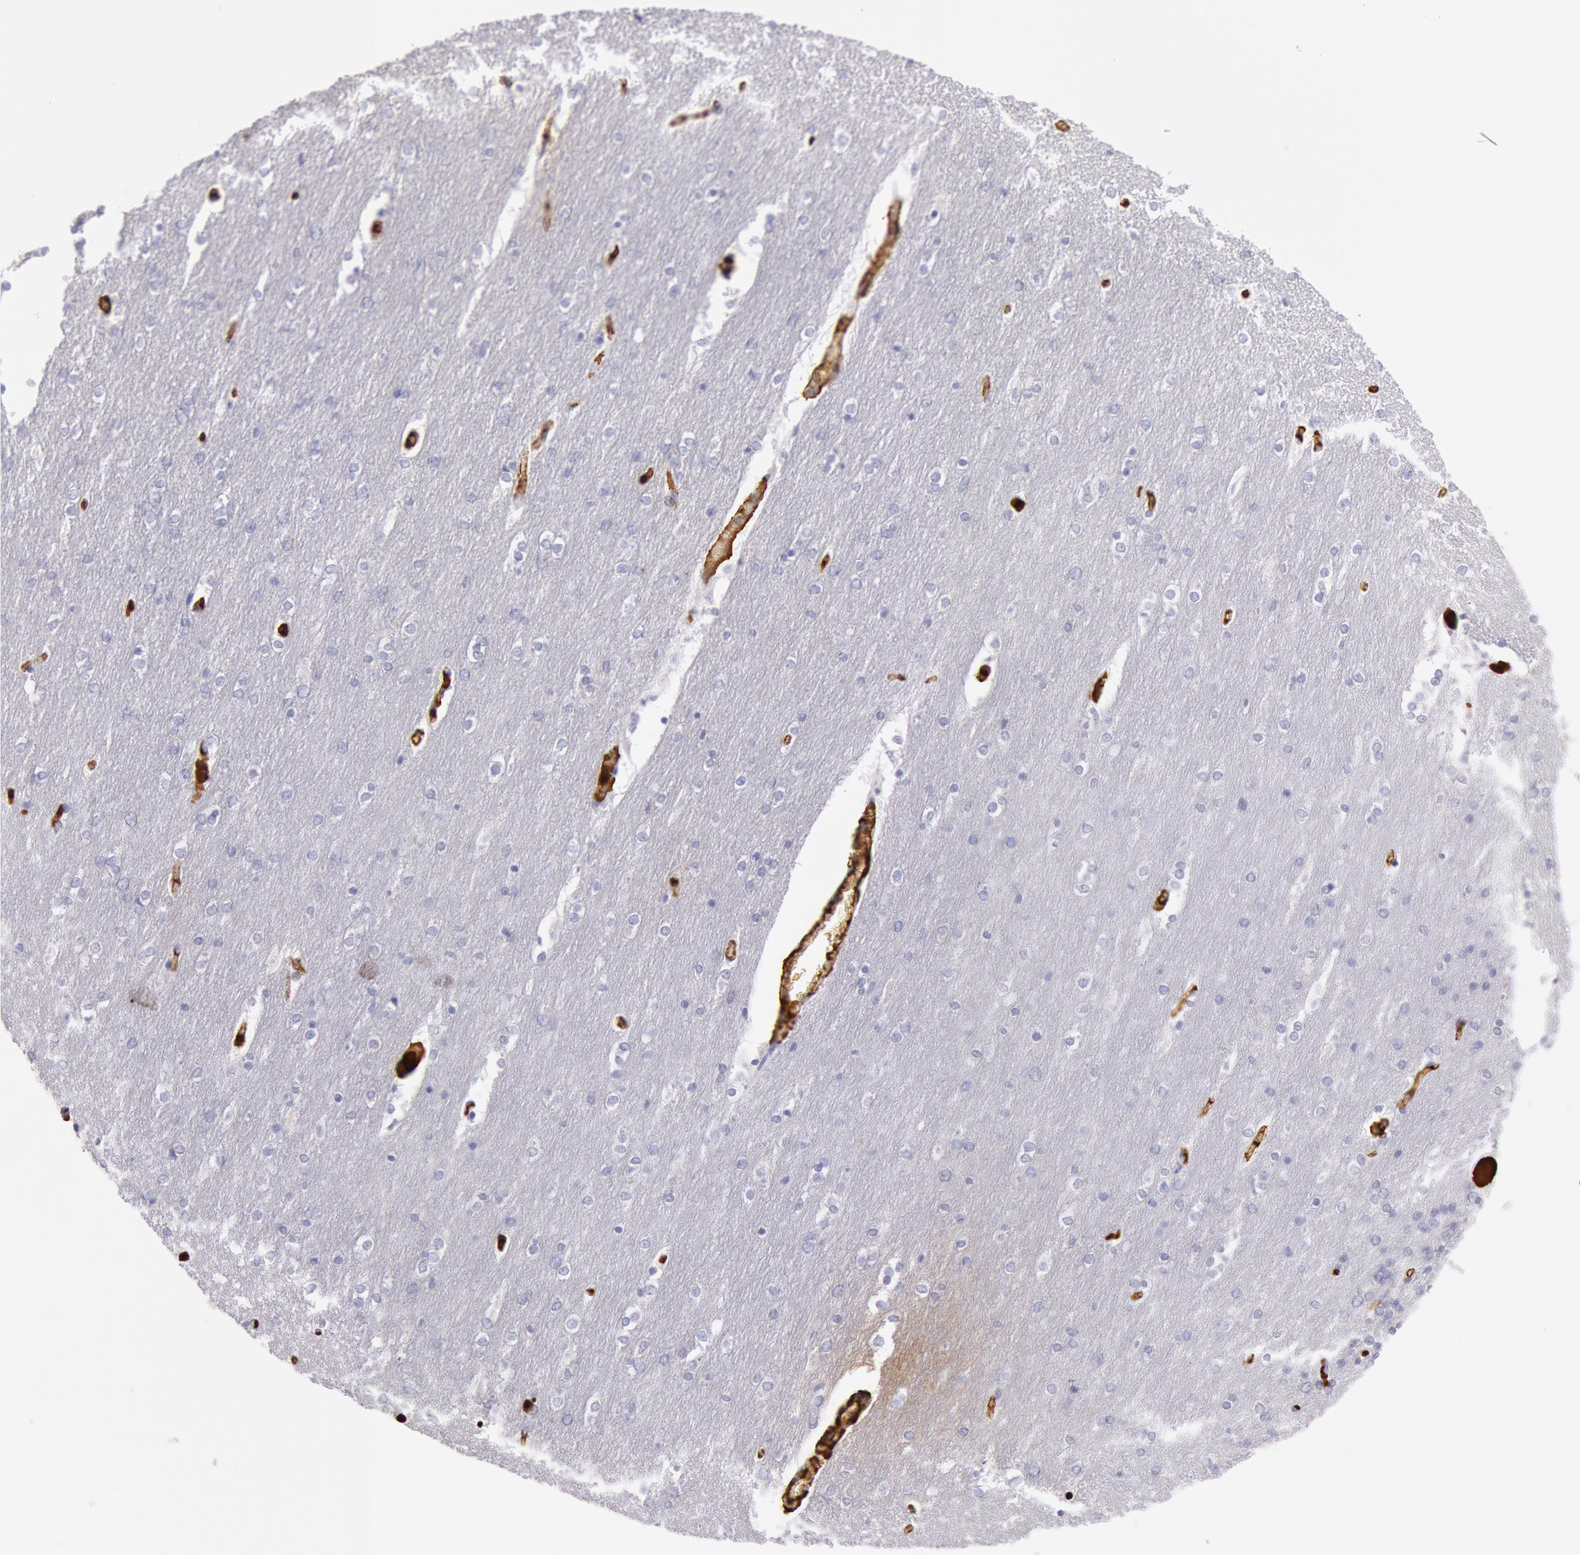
{"staining": {"intensity": "negative", "quantity": "none", "location": "none"}, "tissue": "cerebellum", "cell_type": "Cells in granular layer", "image_type": "normal", "snomed": [{"axis": "morphology", "description": "Normal tissue, NOS"}, {"axis": "topography", "description": "Cerebellum"}], "caption": "The image displays no staining of cells in granular layer in unremarkable cerebellum. (Immunohistochemistry (ihc), brightfield microscopy, high magnification).", "gene": "IGHA1", "patient": {"sex": "female", "age": 54}}